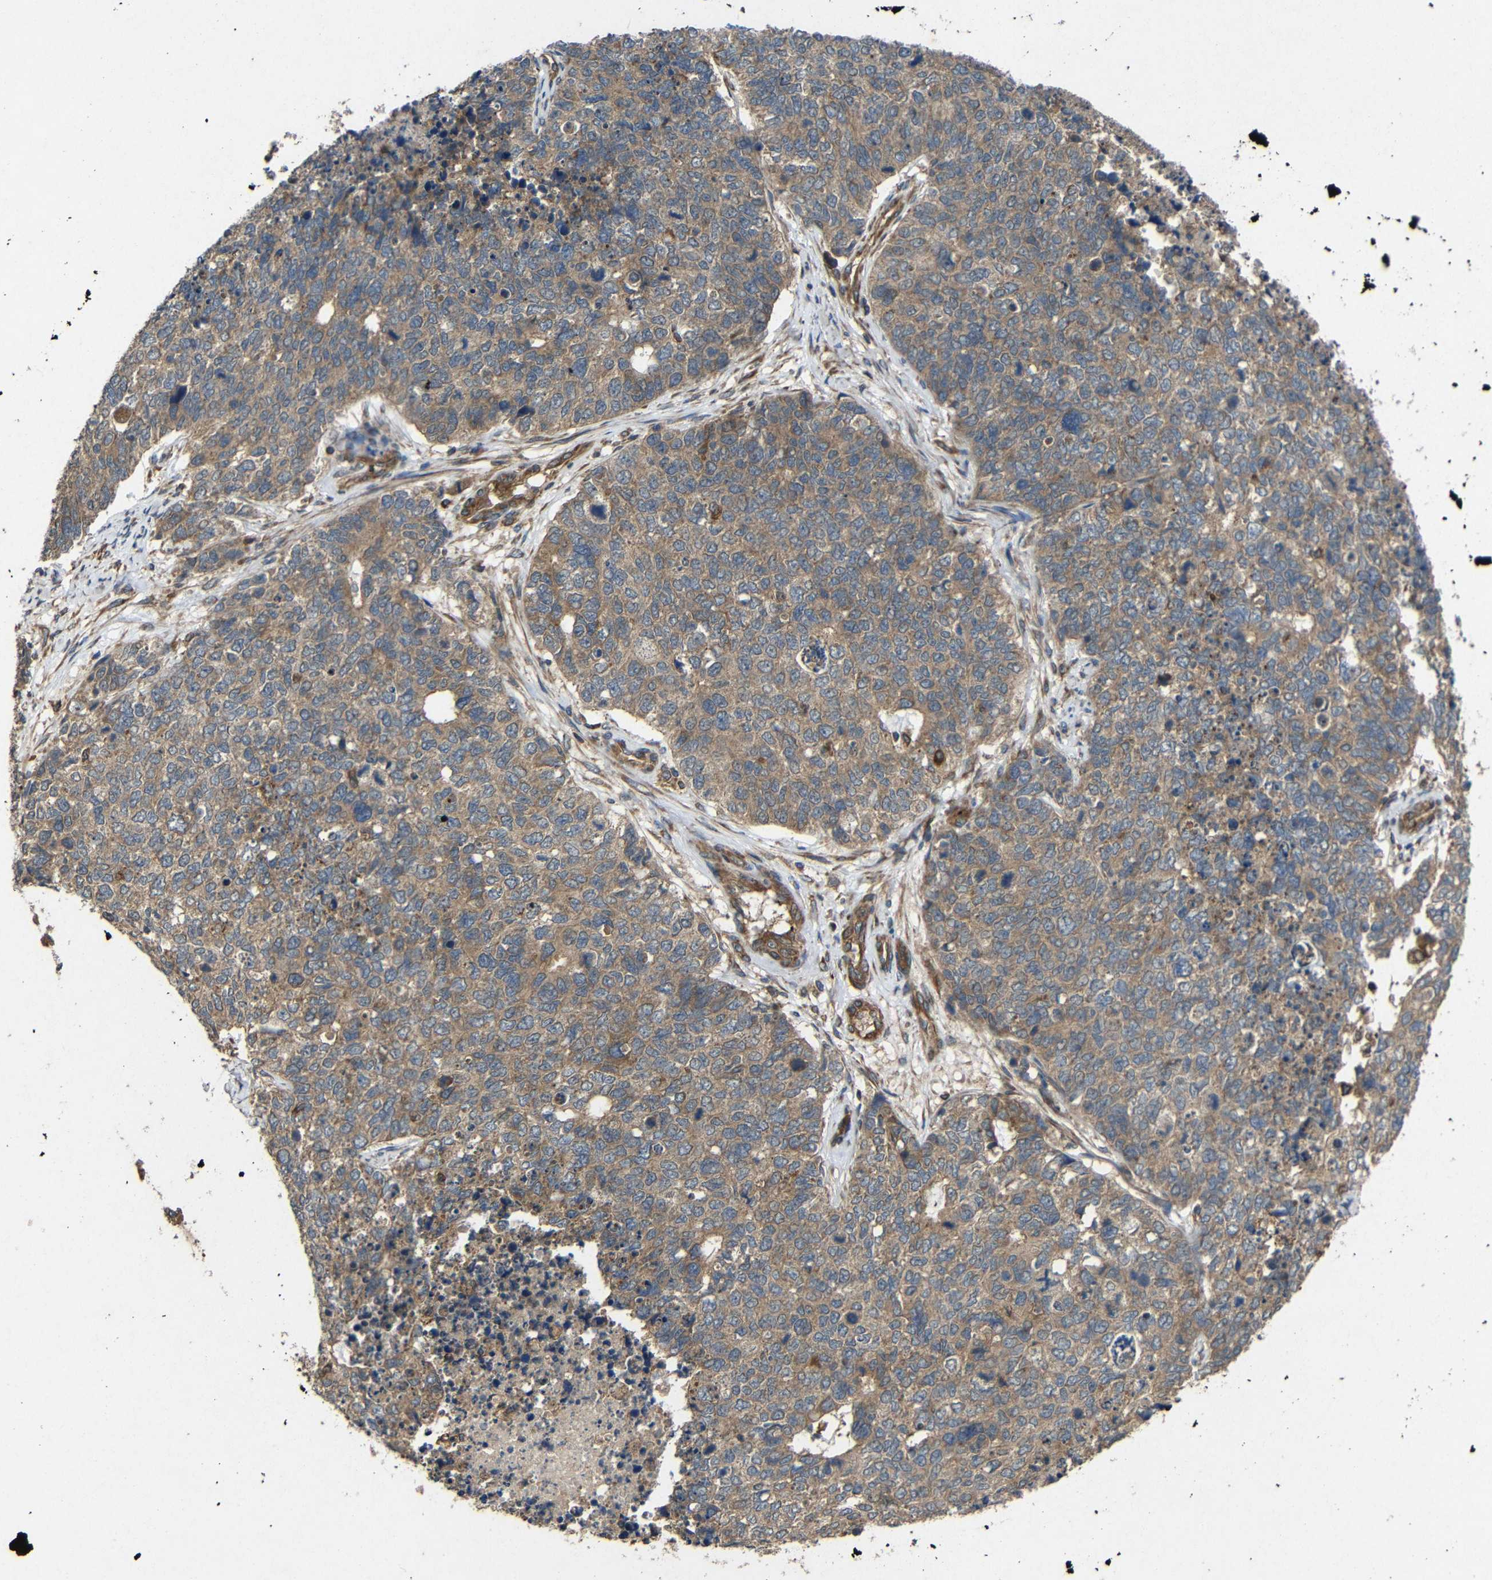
{"staining": {"intensity": "moderate", "quantity": ">75%", "location": "cytoplasmic/membranous"}, "tissue": "cervical cancer", "cell_type": "Tumor cells", "image_type": "cancer", "snomed": [{"axis": "morphology", "description": "Squamous cell carcinoma, NOS"}, {"axis": "topography", "description": "Cervix"}], "caption": "Immunohistochemical staining of cervical cancer (squamous cell carcinoma) exhibits moderate cytoplasmic/membranous protein staining in about >75% of tumor cells.", "gene": "EIF2S1", "patient": {"sex": "female", "age": 63}}